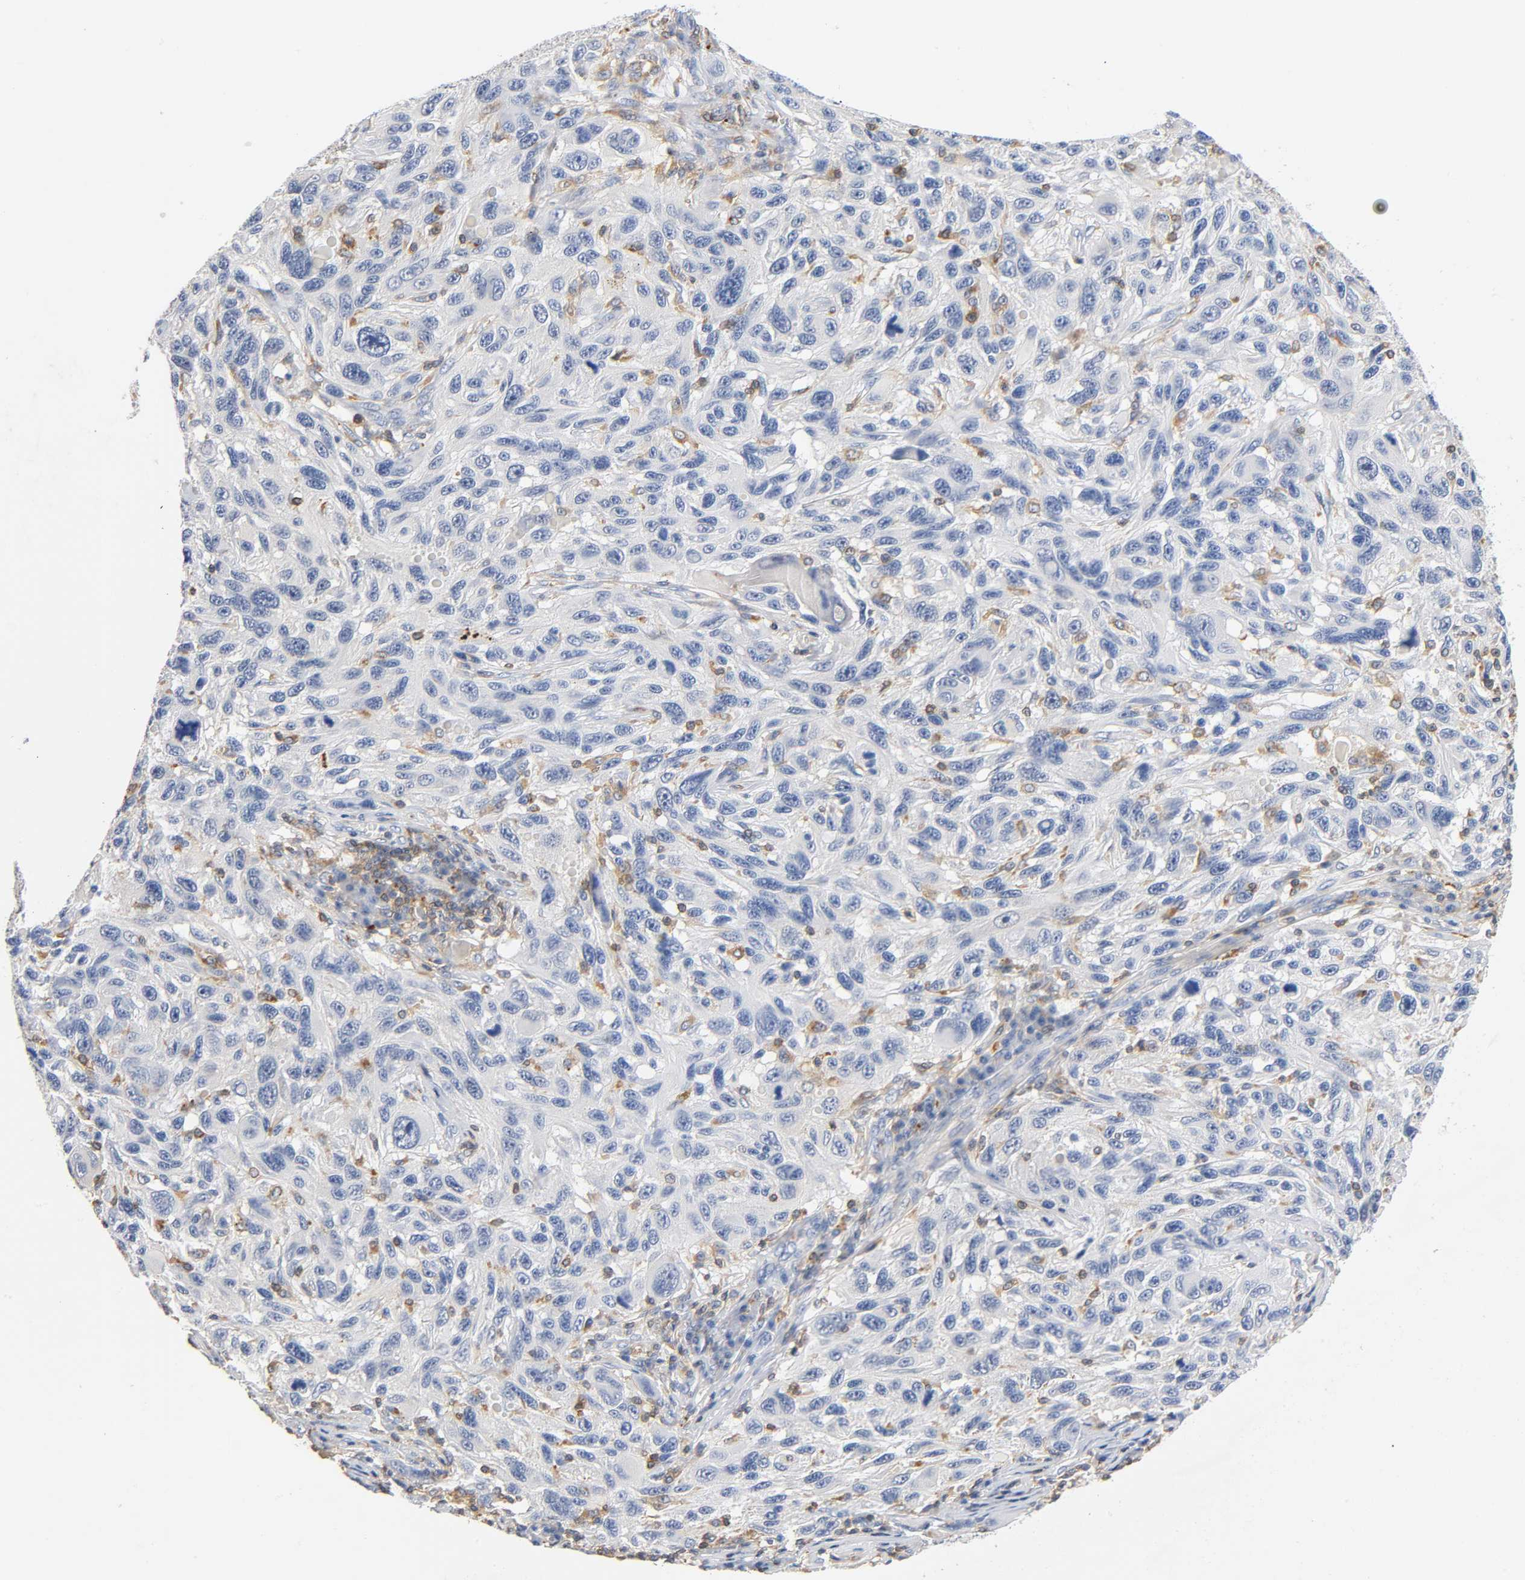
{"staining": {"intensity": "negative", "quantity": "none", "location": "none"}, "tissue": "melanoma", "cell_type": "Tumor cells", "image_type": "cancer", "snomed": [{"axis": "morphology", "description": "Malignant melanoma, NOS"}, {"axis": "topography", "description": "Skin"}], "caption": "An image of human melanoma is negative for staining in tumor cells.", "gene": "UCKL1", "patient": {"sex": "male", "age": 53}}